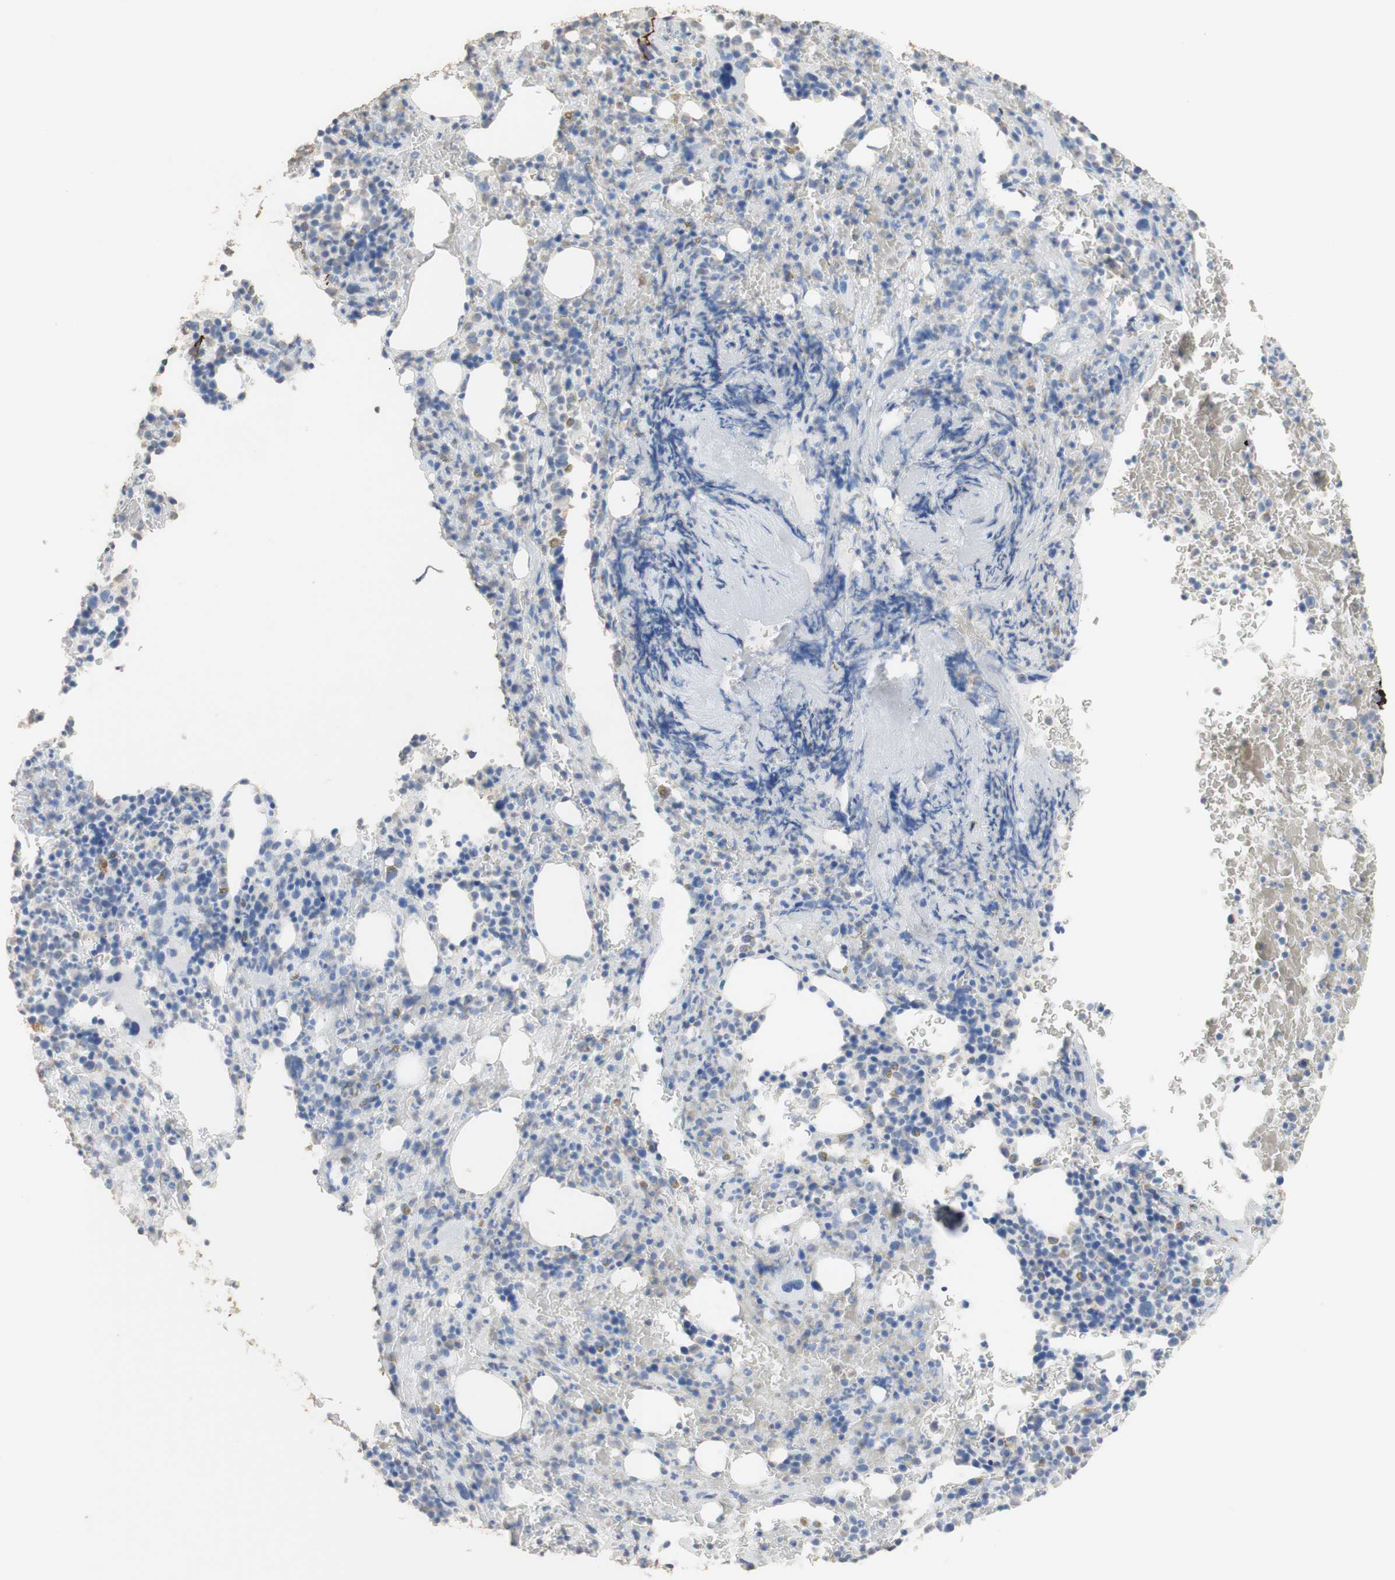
{"staining": {"intensity": "negative", "quantity": "none", "location": "none"}, "tissue": "bone marrow", "cell_type": "Hematopoietic cells", "image_type": "normal", "snomed": [{"axis": "morphology", "description": "Normal tissue, NOS"}, {"axis": "morphology", "description": "Inflammation, NOS"}, {"axis": "topography", "description": "Bone marrow"}], "caption": "Histopathology image shows no protein positivity in hematopoietic cells of benign bone marrow. Nuclei are stained in blue.", "gene": "L1CAM", "patient": {"sex": "male", "age": 72}}